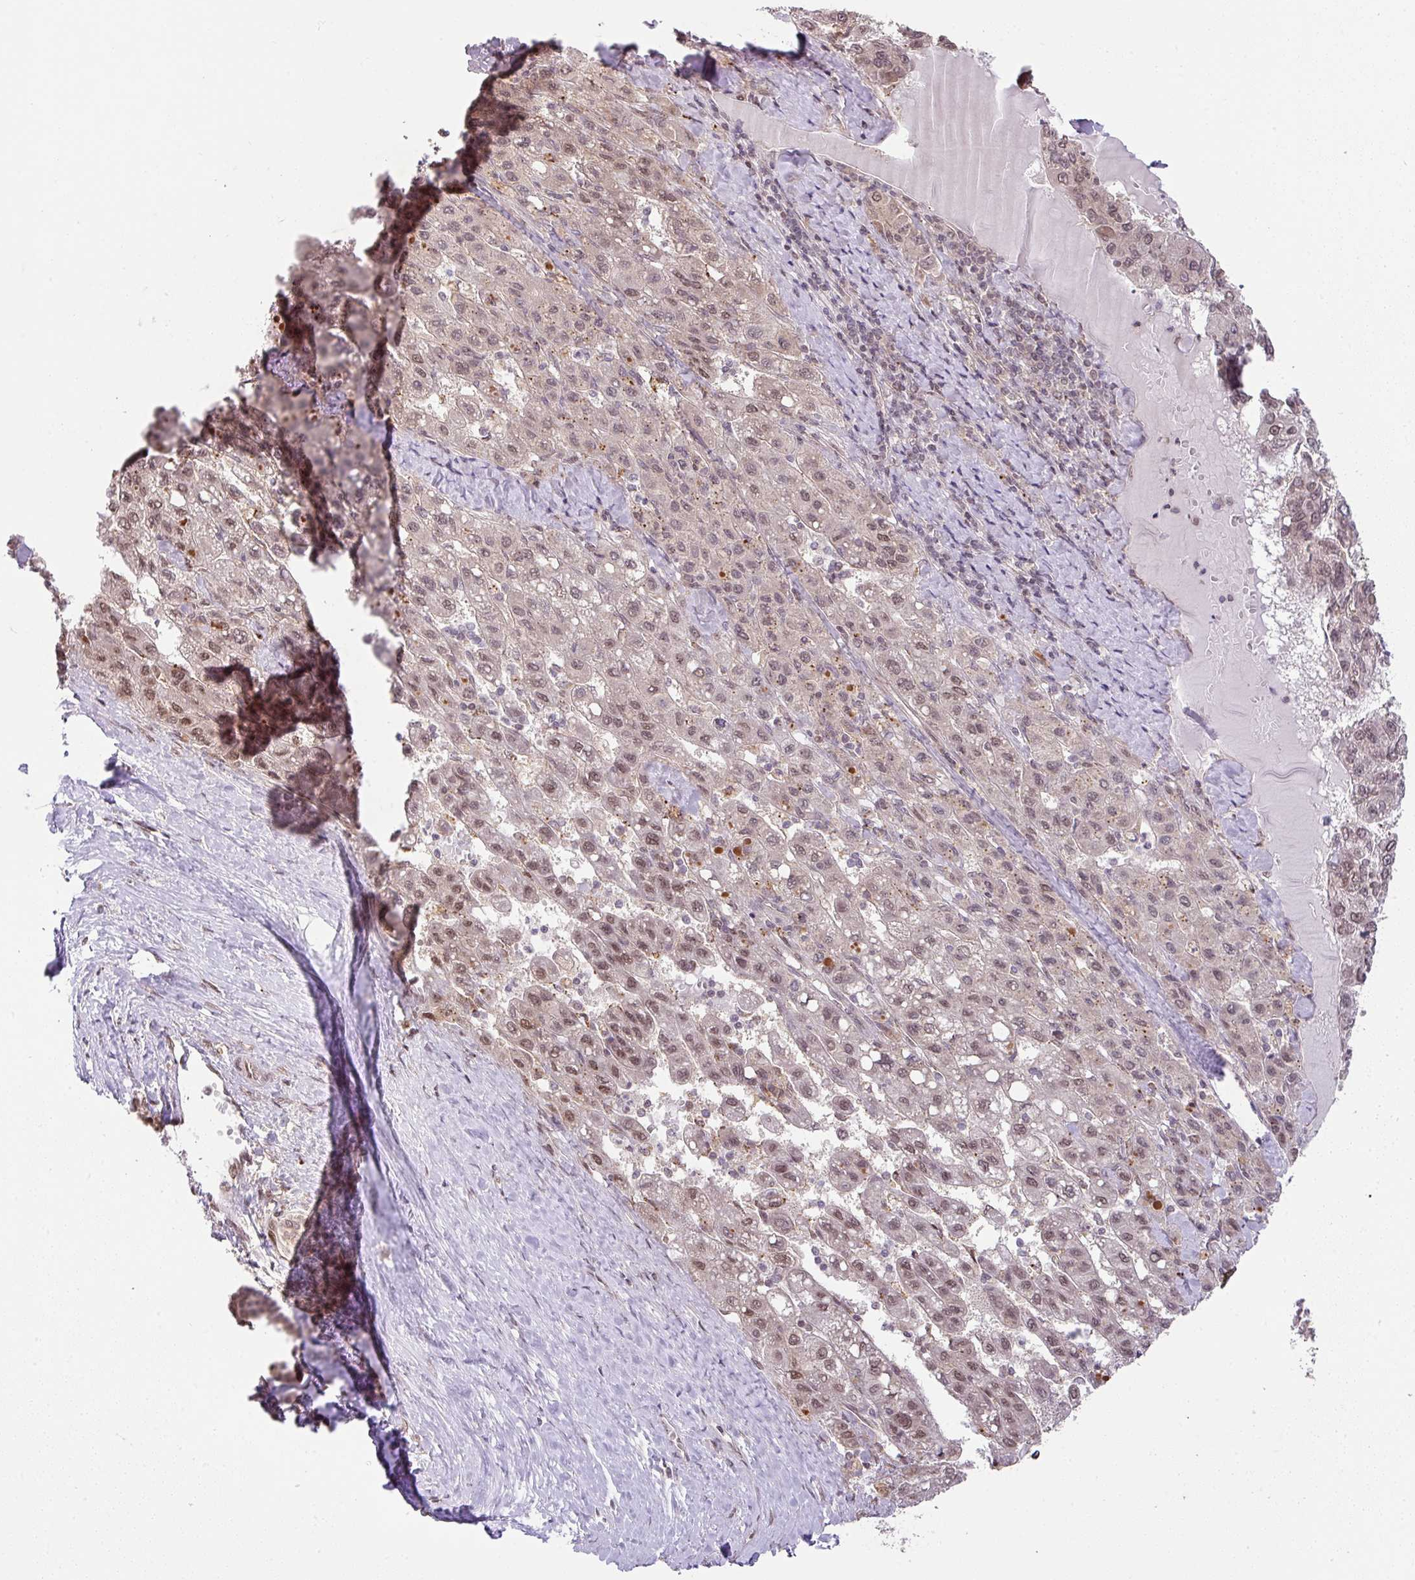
{"staining": {"intensity": "moderate", "quantity": ">75%", "location": "nuclear"}, "tissue": "liver cancer", "cell_type": "Tumor cells", "image_type": "cancer", "snomed": [{"axis": "morphology", "description": "Carcinoma, Hepatocellular, NOS"}, {"axis": "topography", "description": "Liver"}], "caption": "Brown immunohistochemical staining in hepatocellular carcinoma (liver) shows moderate nuclear staining in approximately >75% of tumor cells.", "gene": "PLK1", "patient": {"sex": "female", "age": 82}}